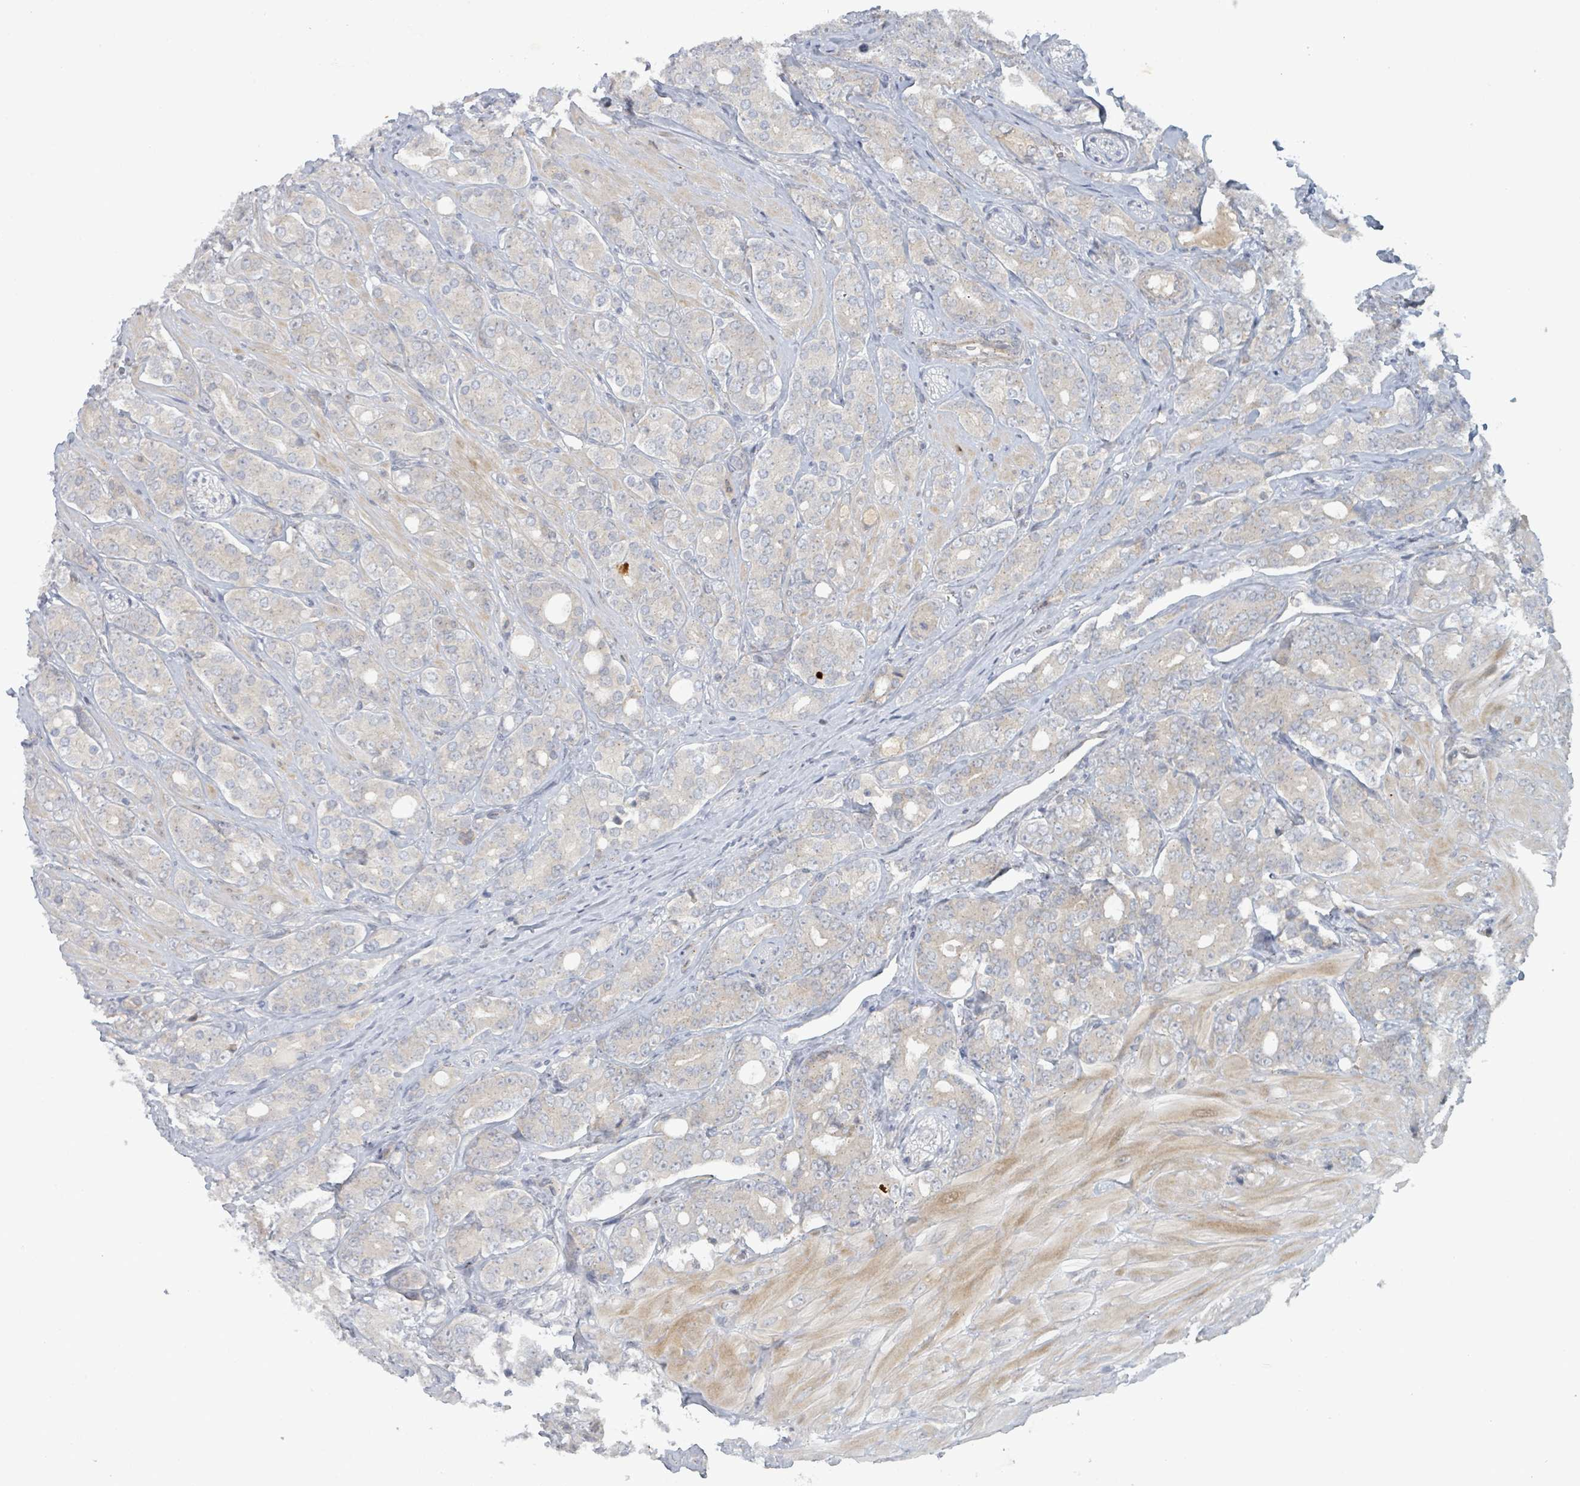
{"staining": {"intensity": "weak", "quantity": "<25%", "location": "cytoplasmic/membranous"}, "tissue": "prostate cancer", "cell_type": "Tumor cells", "image_type": "cancer", "snomed": [{"axis": "morphology", "description": "Adenocarcinoma, High grade"}, {"axis": "topography", "description": "Prostate"}], "caption": "IHC histopathology image of neoplastic tissue: human high-grade adenocarcinoma (prostate) stained with DAB exhibits no significant protein positivity in tumor cells.", "gene": "COL5A3", "patient": {"sex": "male", "age": 62}}